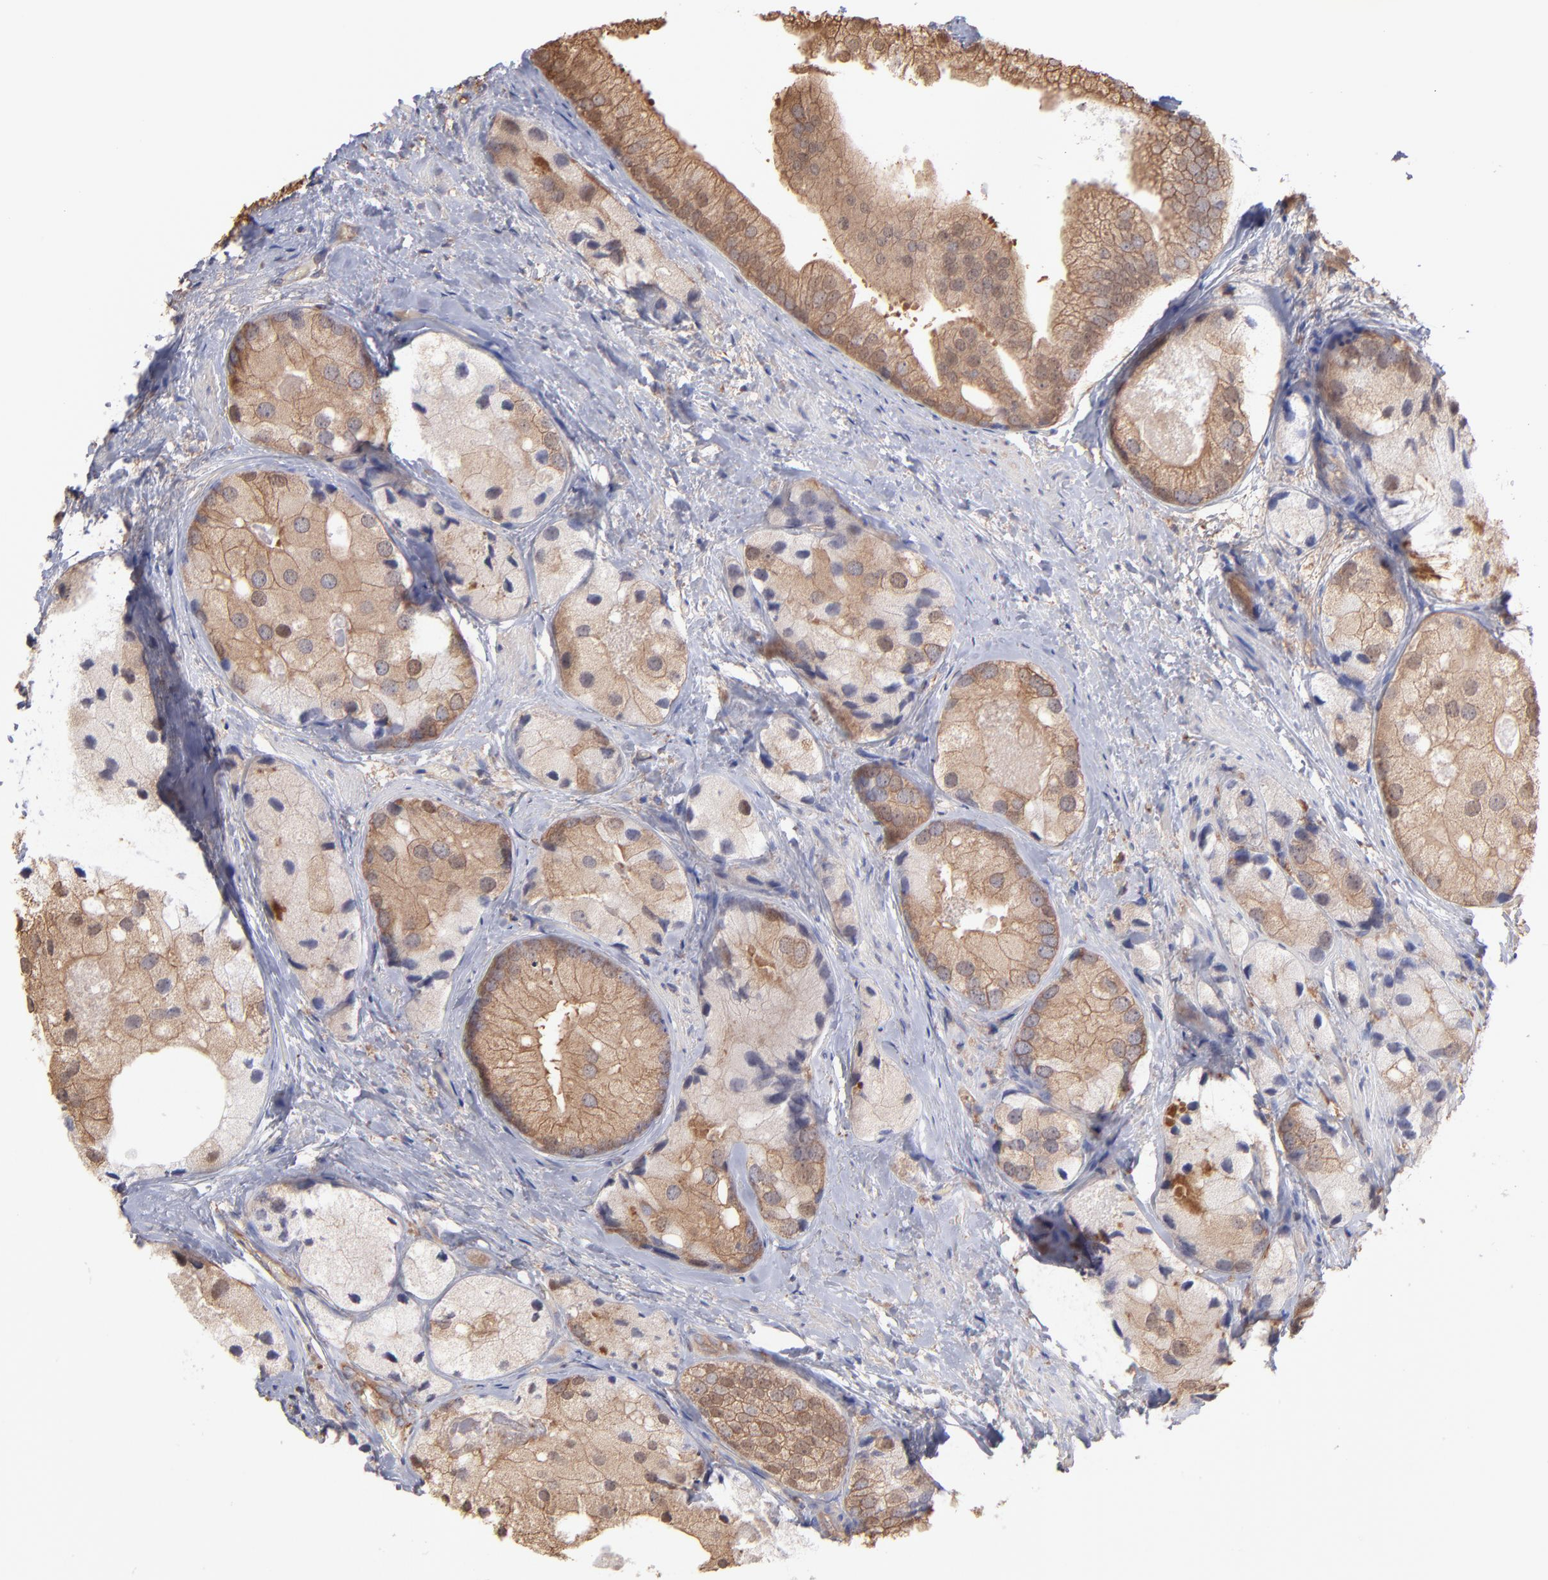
{"staining": {"intensity": "strong", "quantity": ">75%", "location": "cytoplasmic/membranous"}, "tissue": "prostate cancer", "cell_type": "Tumor cells", "image_type": "cancer", "snomed": [{"axis": "morphology", "description": "Adenocarcinoma, Low grade"}, {"axis": "topography", "description": "Prostate"}], "caption": "Prostate low-grade adenocarcinoma tissue demonstrates strong cytoplasmic/membranous positivity in about >75% of tumor cells", "gene": "MAP2K2", "patient": {"sex": "male", "age": 69}}